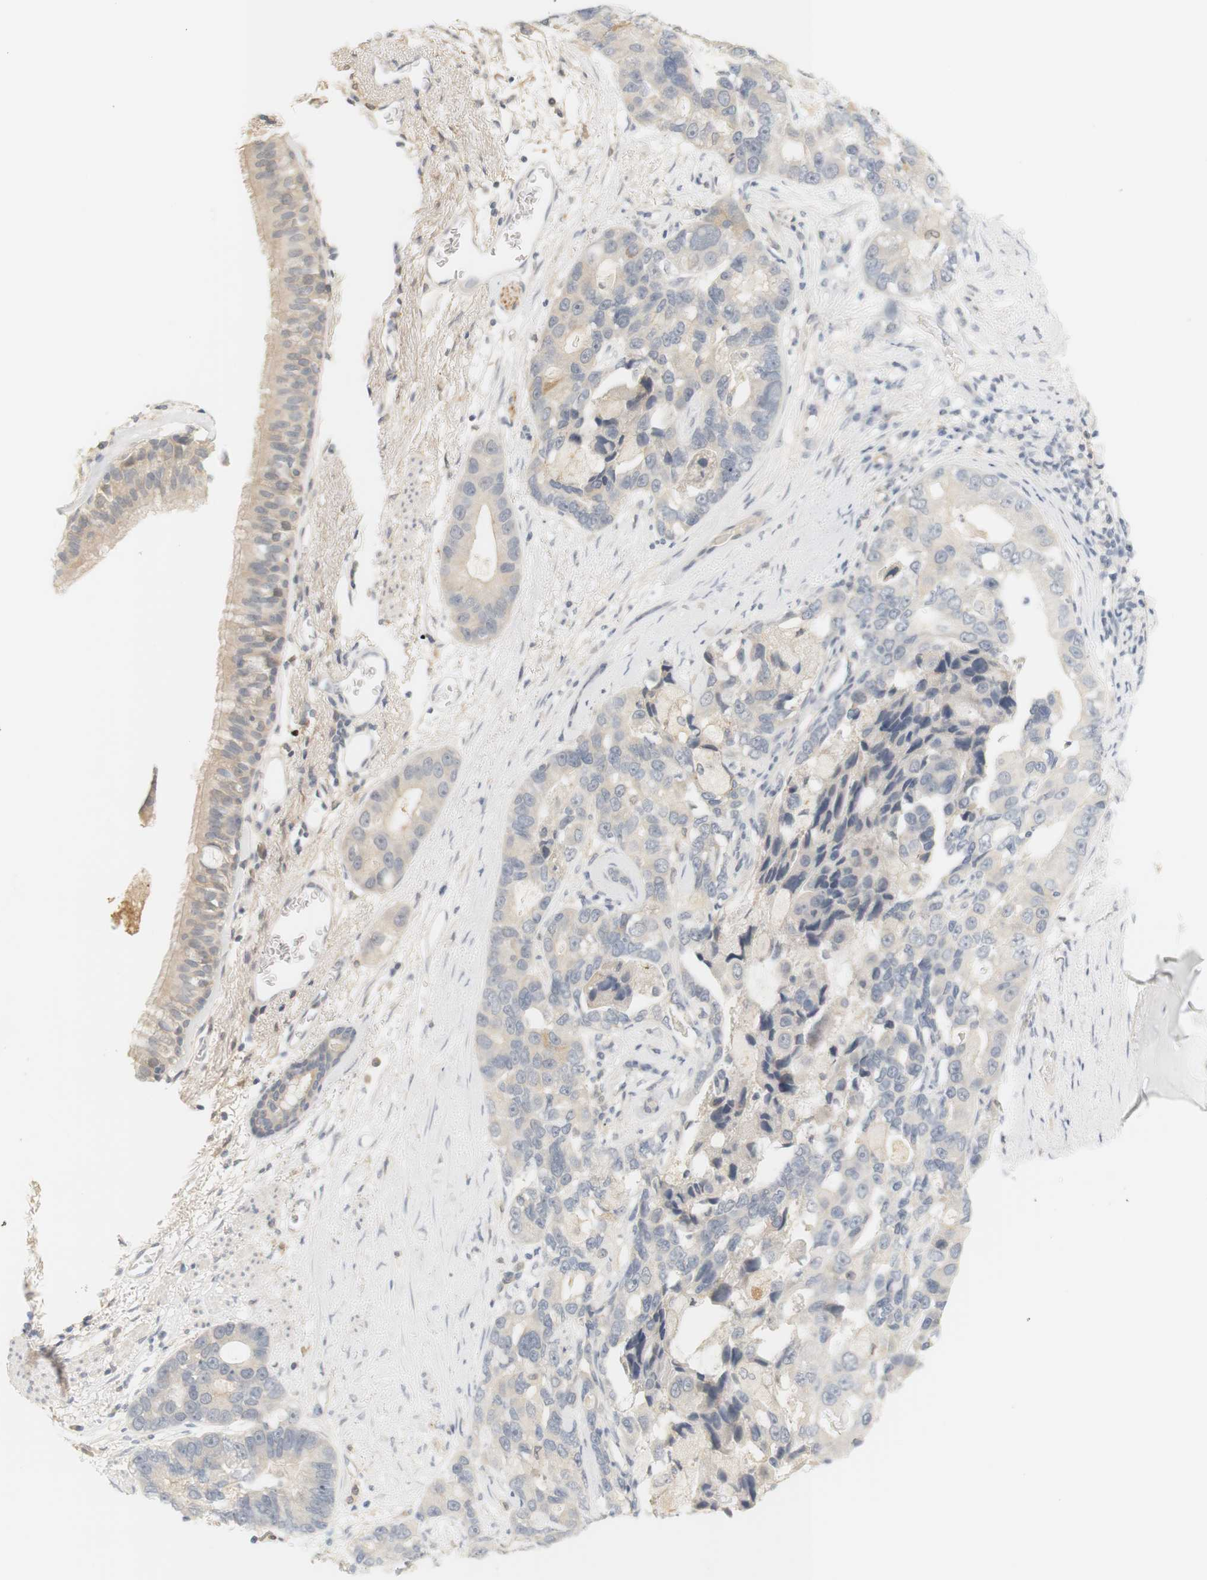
{"staining": {"intensity": "weak", "quantity": ">75%", "location": "cytoplasmic/membranous"}, "tissue": "bronchus", "cell_type": "Respiratory epithelial cells", "image_type": "normal", "snomed": [{"axis": "morphology", "description": "Normal tissue, NOS"}, {"axis": "morphology", "description": "Adenocarcinoma, NOS"}, {"axis": "morphology", "description": "Adenocarcinoma, metastatic, NOS"}, {"axis": "topography", "description": "Lymph node"}, {"axis": "topography", "description": "Bronchus"}, {"axis": "topography", "description": "Lung"}], "caption": "Immunohistochemical staining of normal bronchus exhibits weak cytoplasmic/membranous protein staining in about >75% of respiratory epithelial cells. The staining was performed using DAB (3,3'-diaminobenzidine) to visualize the protein expression in brown, while the nuclei were stained in blue with hematoxylin (Magnification: 20x).", "gene": "RTN3", "patient": {"sex": "female", "age": 54}}